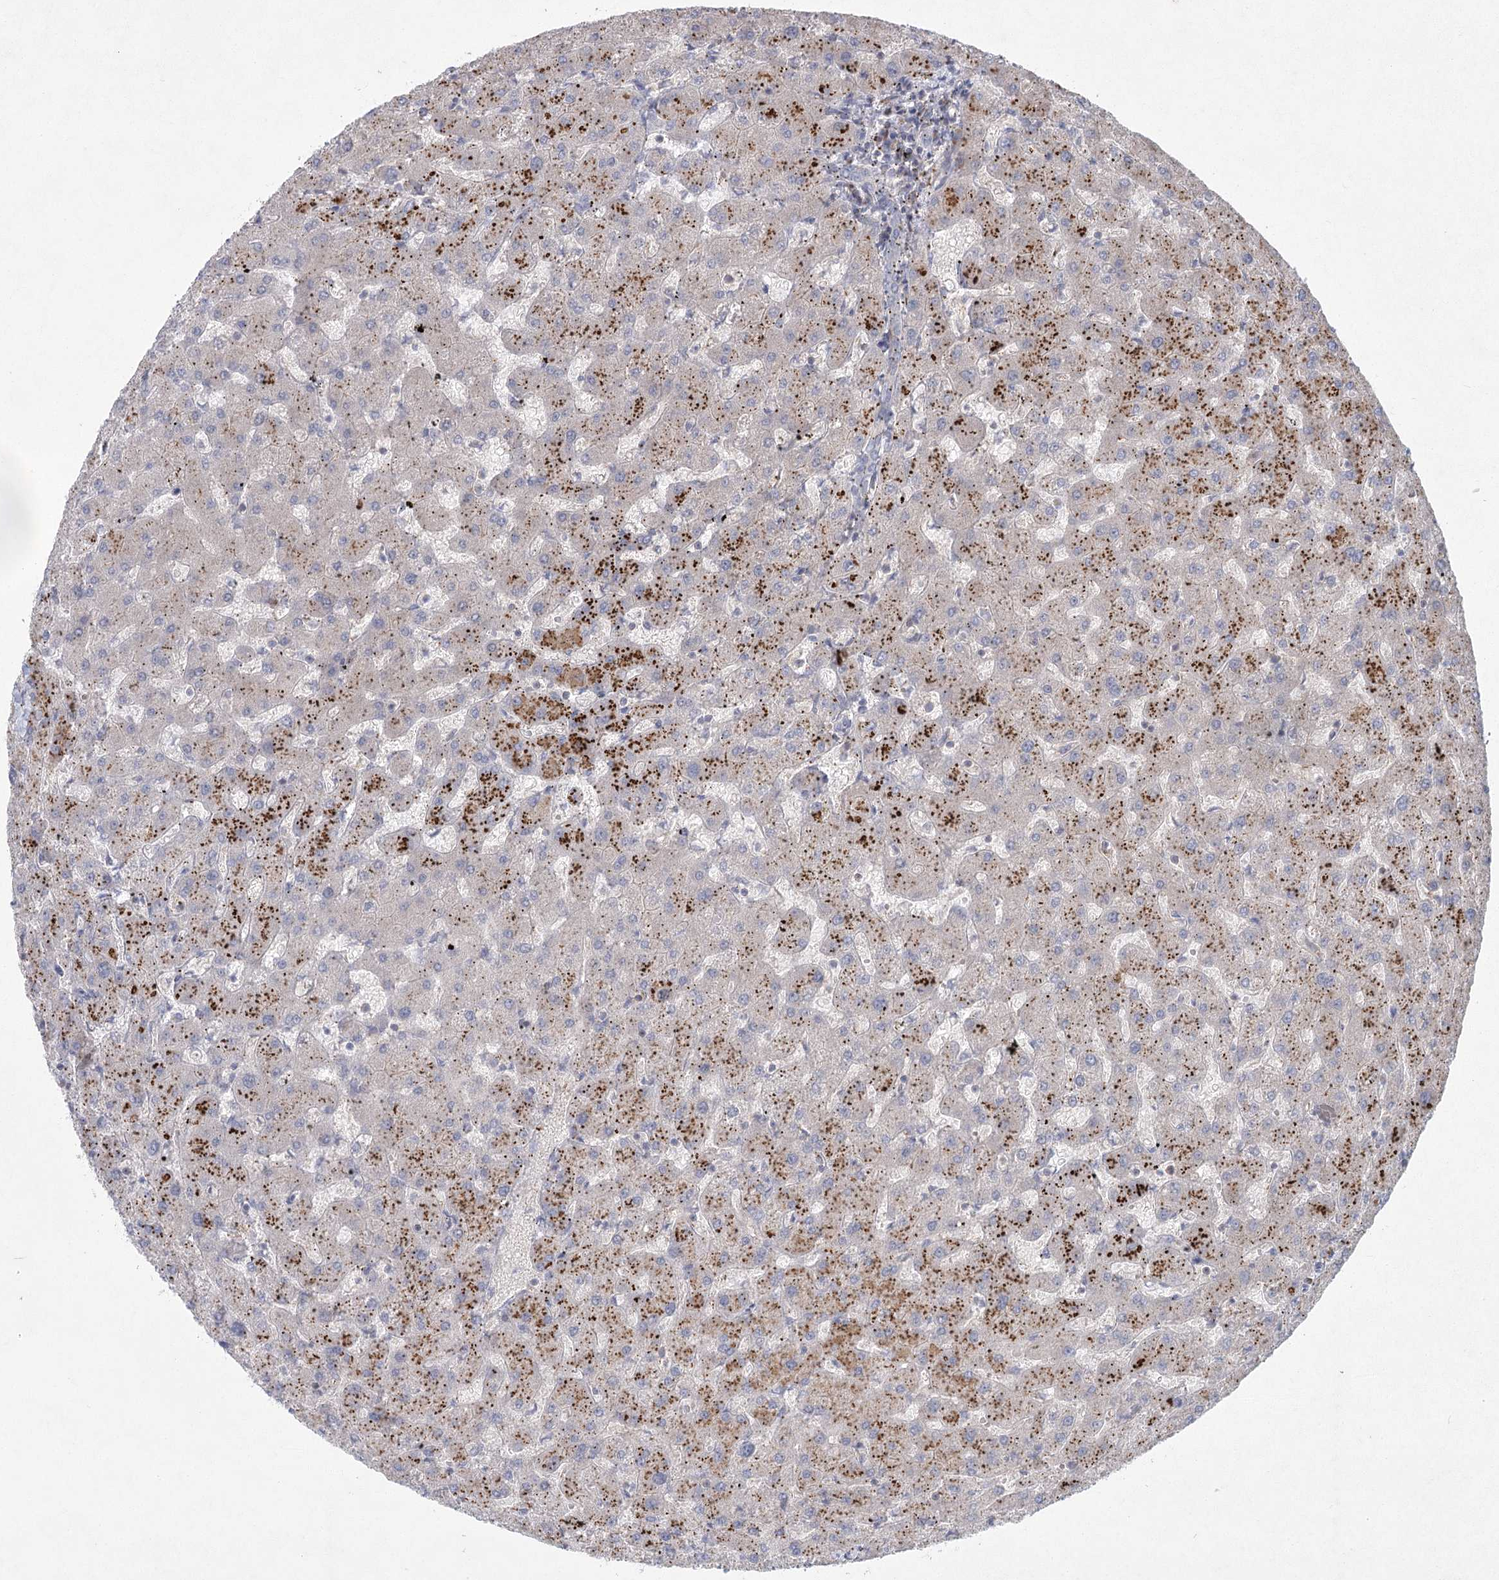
{"staining": {"intensity": "negative", "quantity": "none", "location": "none"}, "tissue": "liver", "cell_type": "Cholangiocytes", "image_type": "normal", "snomed": [{"axis": "morphology", "description": "Normal tissue, NOS"}, {"axis": "topography", "description": "Liver"}], "caption": "DAB immunohistochemical staining of normal human liver reveals no significant positivity in cholangiocytes.", "gene": "FAM110C", "patient": {"sex": "female", "age": 63}}